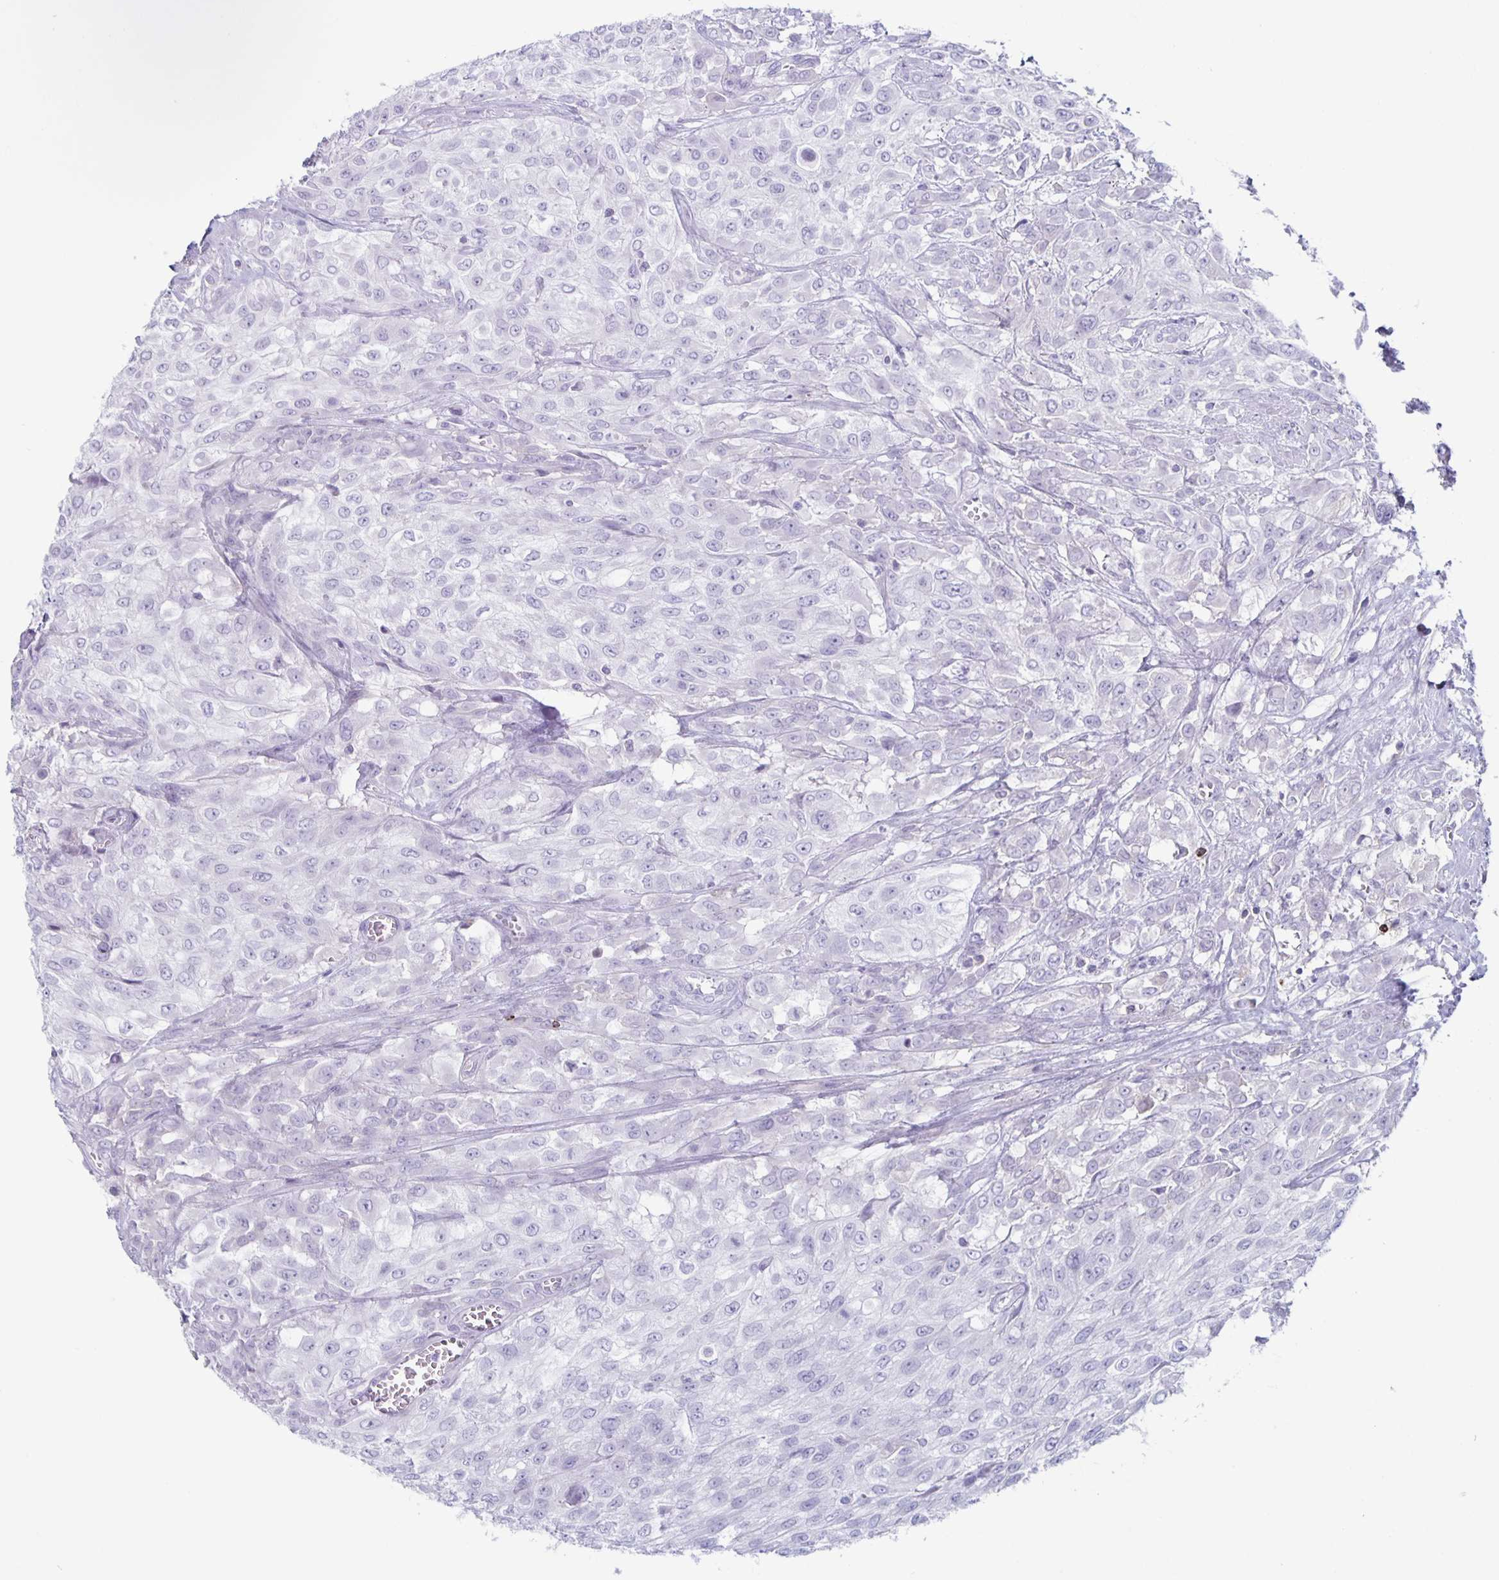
{"staining": {"intensity": "negative", "quantity": "none", "location": "none"}, "tissue": "urothelial cancer", "cell_type": "Tumor cells", "image_type": "cancer", "snomed": [{"axis": "morphology", "description": "Urothelial carcinoma, High grade"}, {"axis": "topography", "description": "Urinary bladder"}], "caption": "IHC of human urothelial carcinoma (high-grade) reveals no expression in tumor cells.", "gene": "GZMK", "patient": {"sex": "male", "age": 57}}